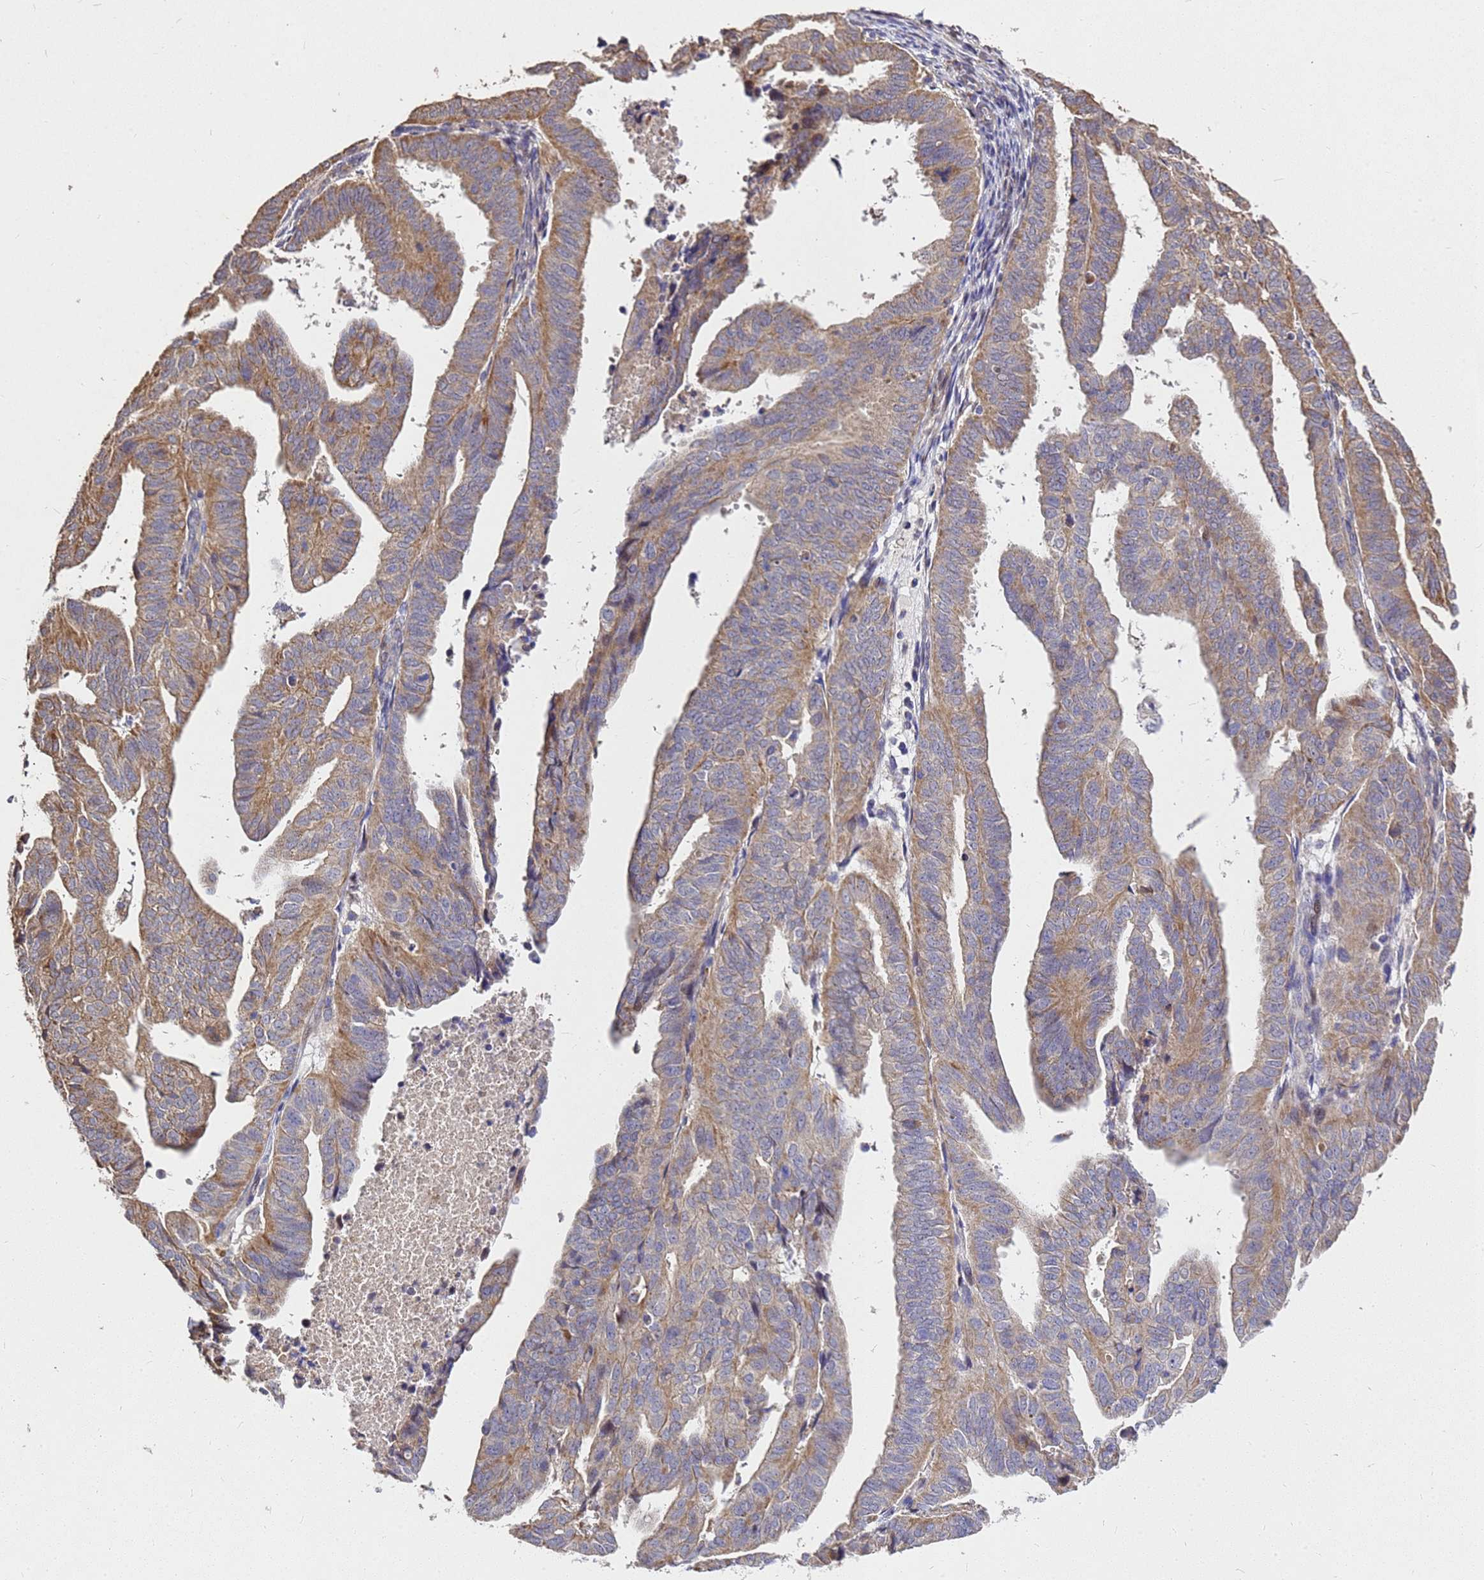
{"staining": {"intensity": "moderate", "quantity": ">75%", "location": "cytoplasmic/membranous"}, "tissue": "endometrial cancer", "cell_type": "Tumor cells", "image_type": "cancer", "snomed": [{"axis": "morphology", "description": "Adenocarcinoma, NOS"}, {"axis": "topography", "description": "Uterus"}], "caption": "Immunohistochemical staining of endometrial adenocarcinoma shows medium levels of moderate cytoplasmic/membranous positivity in about >75% of tumor cells.", "gene": "RSPRY1", "patient": {"sex": "female", "age": 77}}